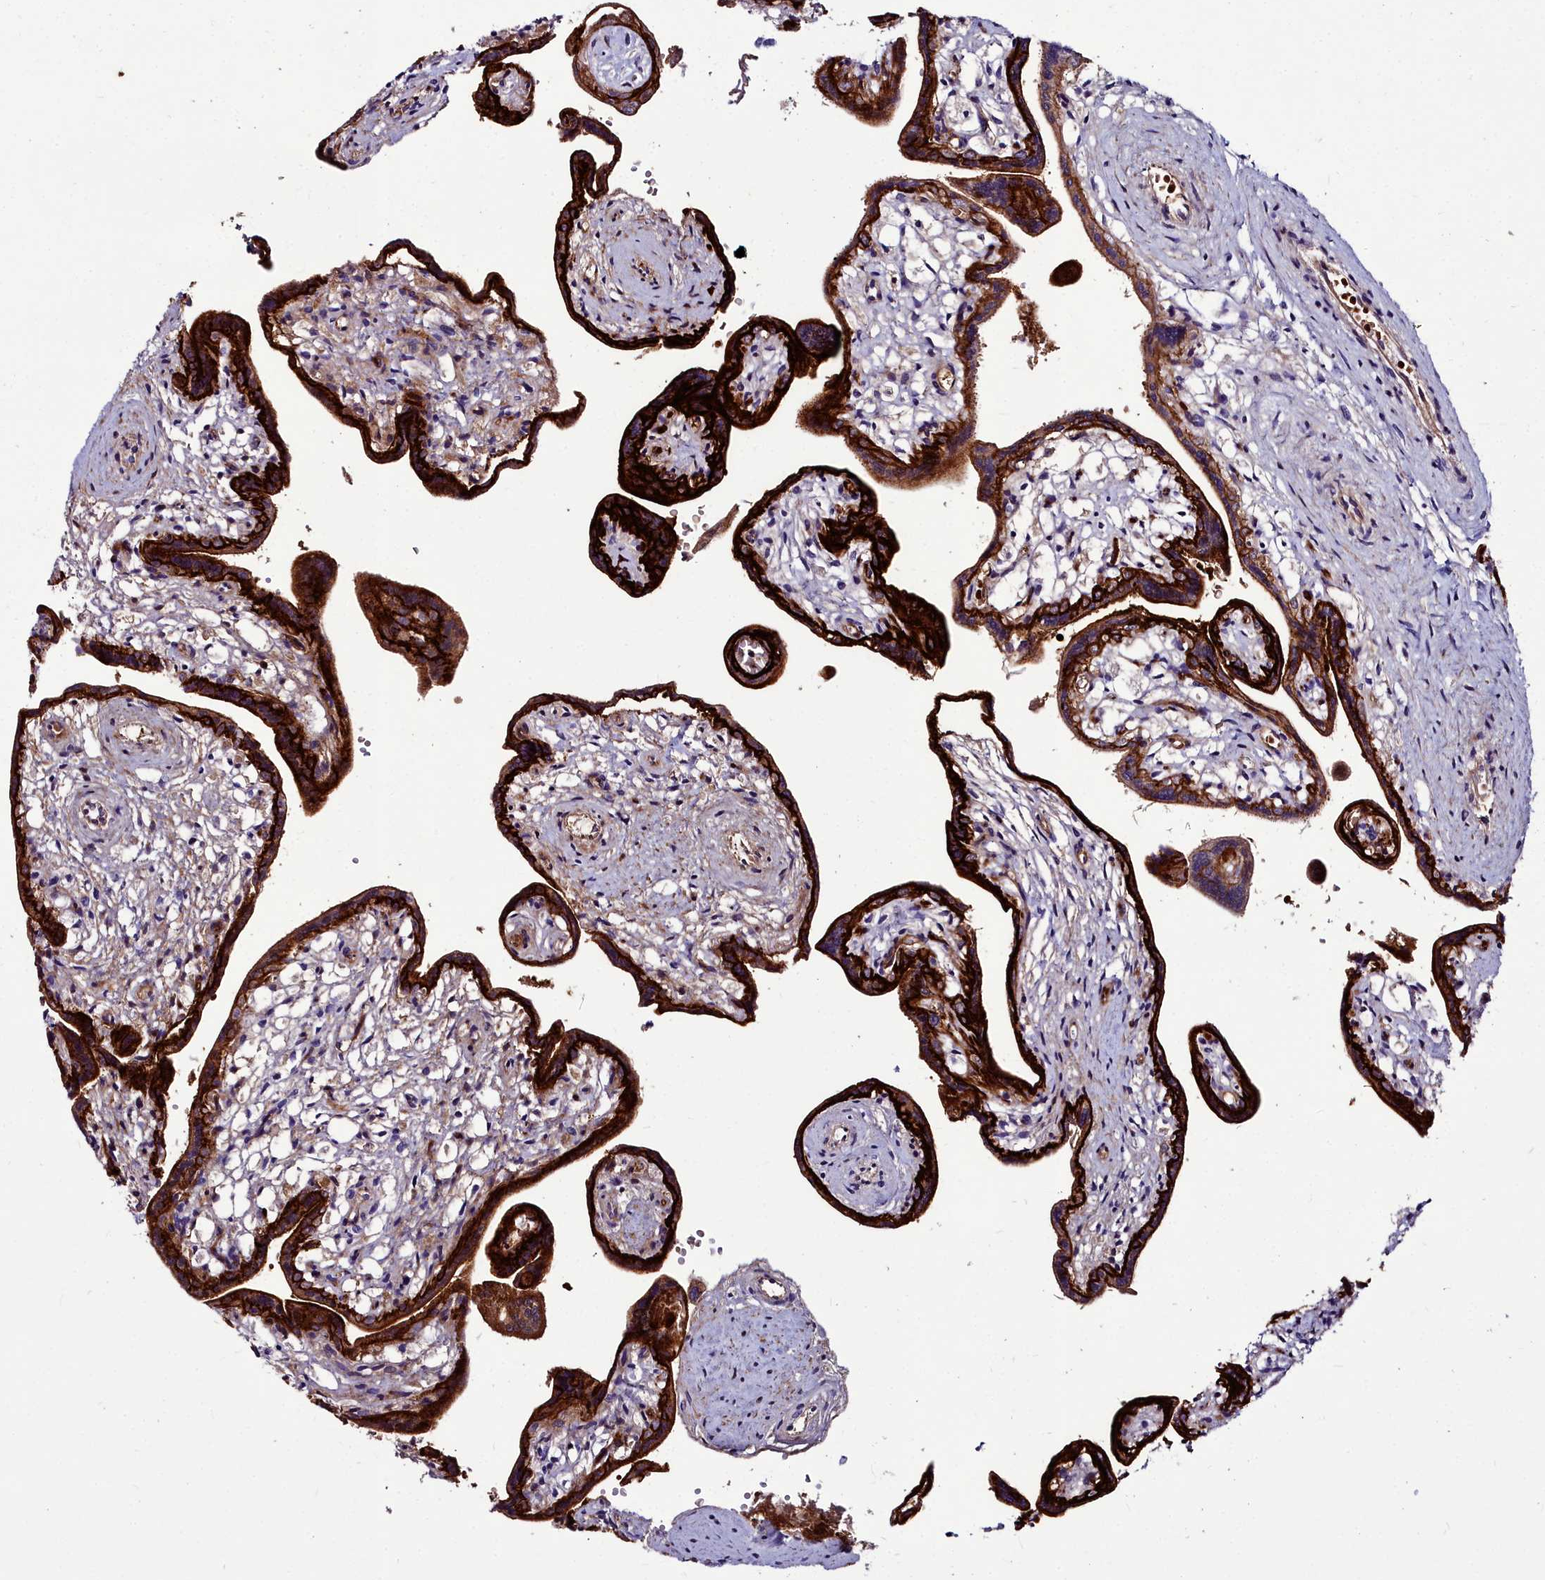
{"staining": {"intensity": "strong", "quantity": "25%-75%", "location": "cytoplasmic/membranous"}, "tissue": "placenta", "cell_type": "Trophoblastic cells", "image_type": "normal", "snomed": [{"axis": "morphology", "description": "Normal tissue, NOS"}, {"axis": "topography", "description": "Placenta"}], "caption": "High-power microscopy captured an immunohistochemistry micrograph of benign placenta, revealing strong cytoplasmic/membranous expression in approximately 25%-75% of trophoblastic cells.", "gene": "CYP4F11", "patient": {"sex": "female", "age": 37}}